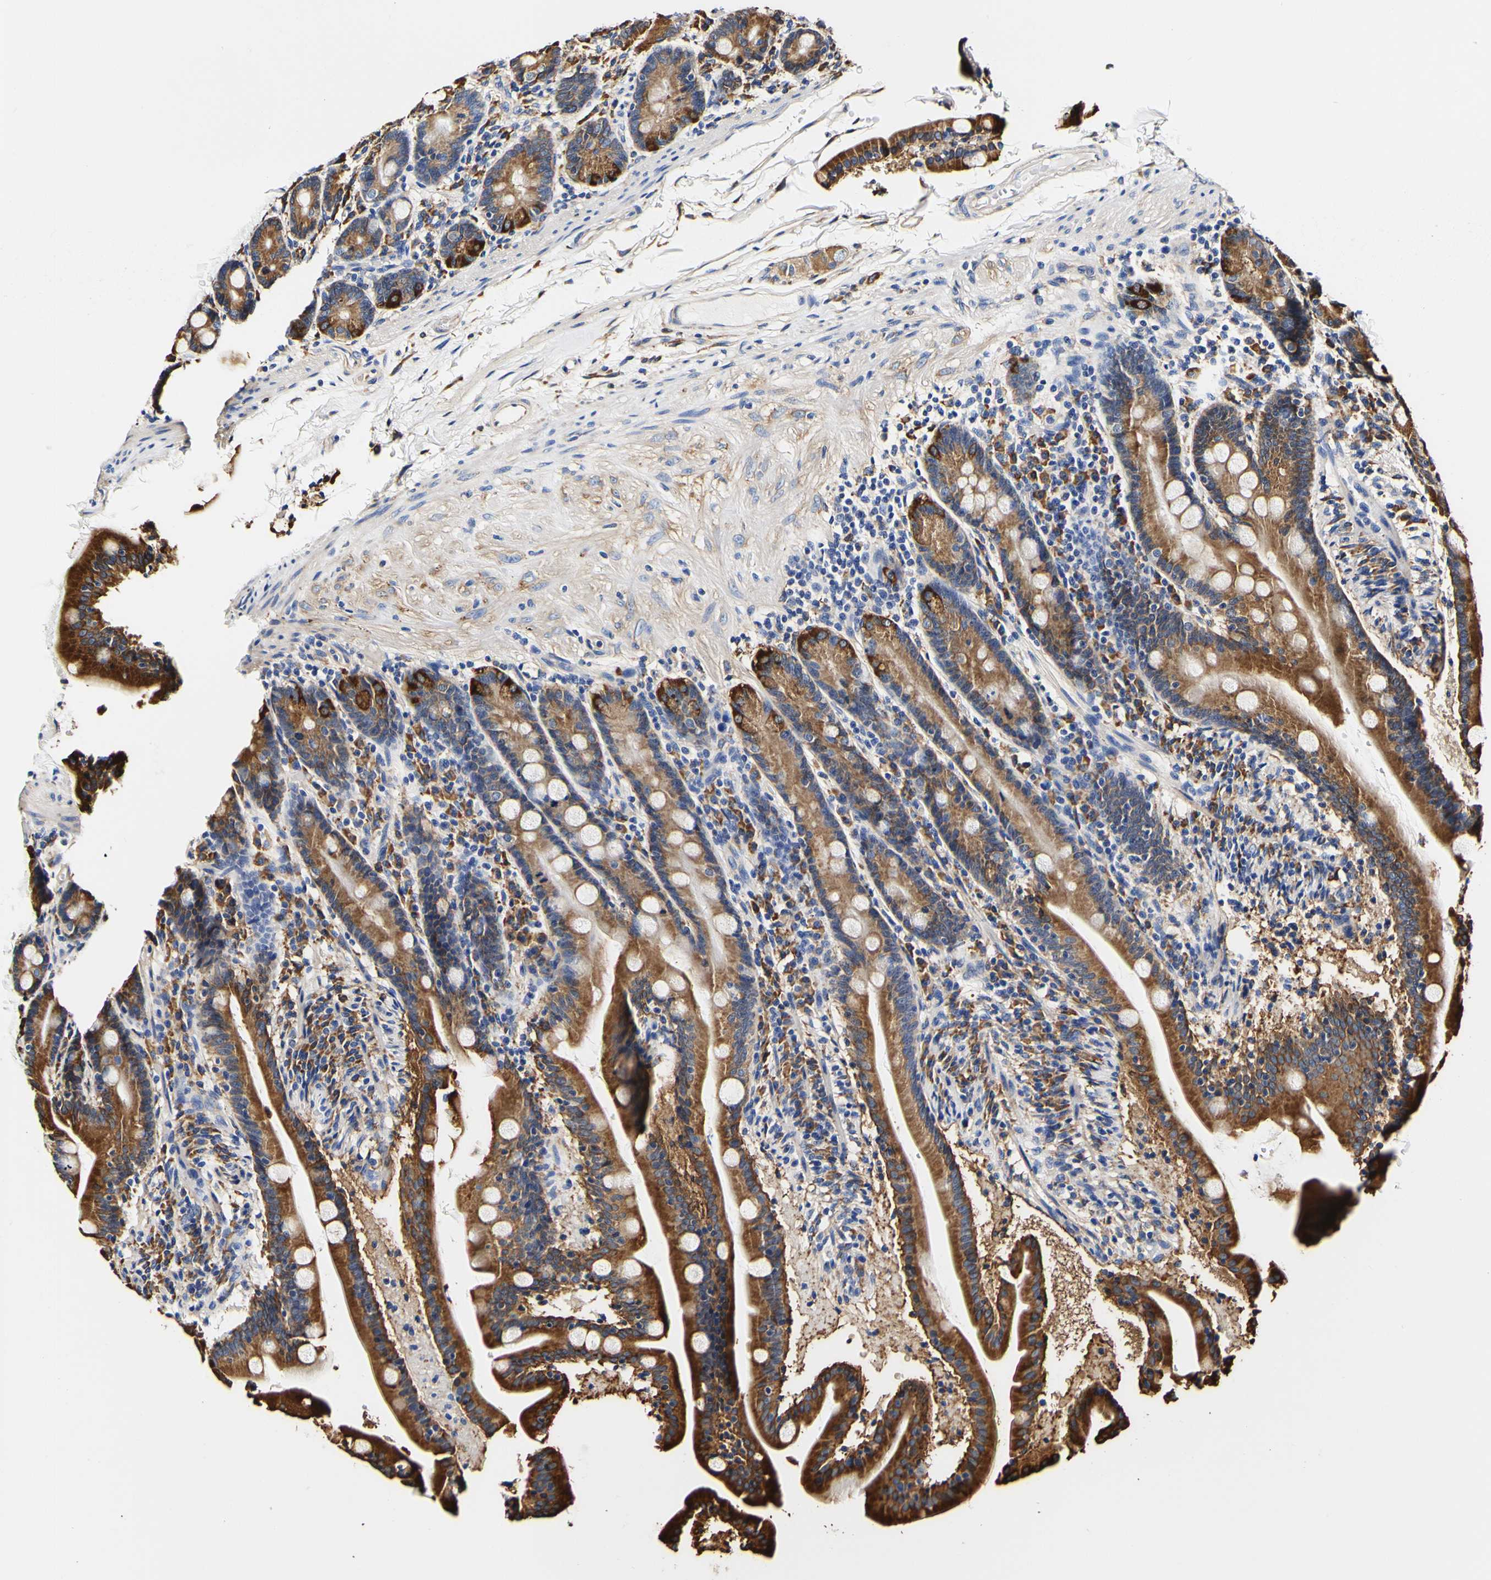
{"staining": {"intensity": "strong", "quantity": "25%-75%", "location": "cytoplasmic/membranous"}, "tissue": "duodenum", "cell_type": "Glandular cells", "image_type": "normal", "snomed": [{"axis": "morphology", "description": "Normal tissue, NOS"}, {"axis": "topography", "description": "Duodenum"}], "caption": "Unremarkable duodenum shows strong cytoplasmic/membranous positivity in about 25%-75% of glandular cells Using DAB (brown) and hematoxylin (blue) stains, captured at high magnification using brightfield microscopy..", "gene": "P4HB", "patient": {"sex": "male", "age": 54}}